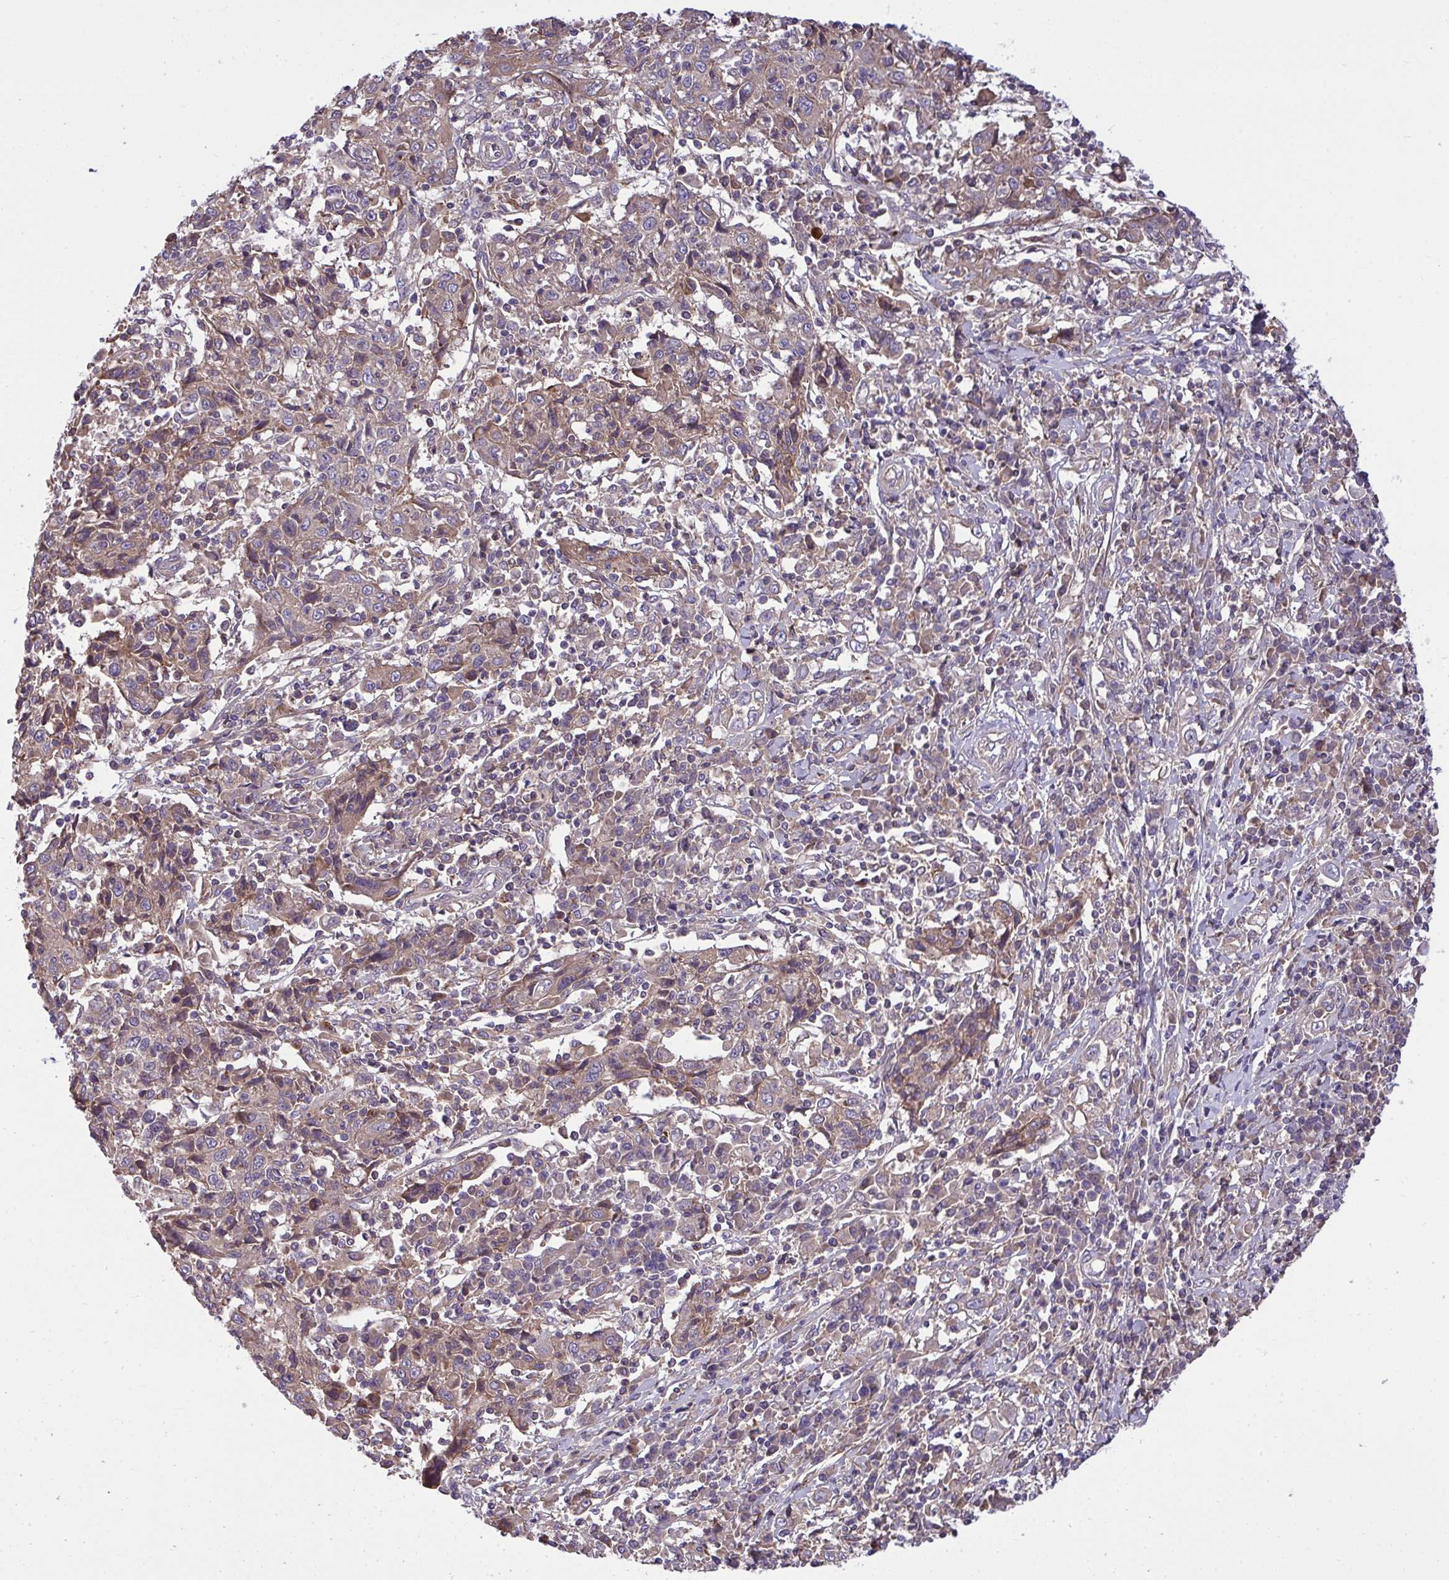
{"staining": {"intensity": "weak", "quantity": ">75%", "location": "cytoplasmic/membranous"}, "tissue": "cervical cancer", "cell_type": "Tumor cells", "image_type": "cancer", "snomed": [{"axis": "morphology", "description": "Squamous cell carcinoma, NOS"}, {"axis": "topography", "description": "Cervix"}], "caption": "Approximately >75% of tumor cells in human cervical squamous cell carcinoma demonstrate weak cytoplasmic/membranous protein expression as visualized by brown immunohistochemical staining.", "gene": "GRB14", "patient": {"sex": "female", "age": 46}}